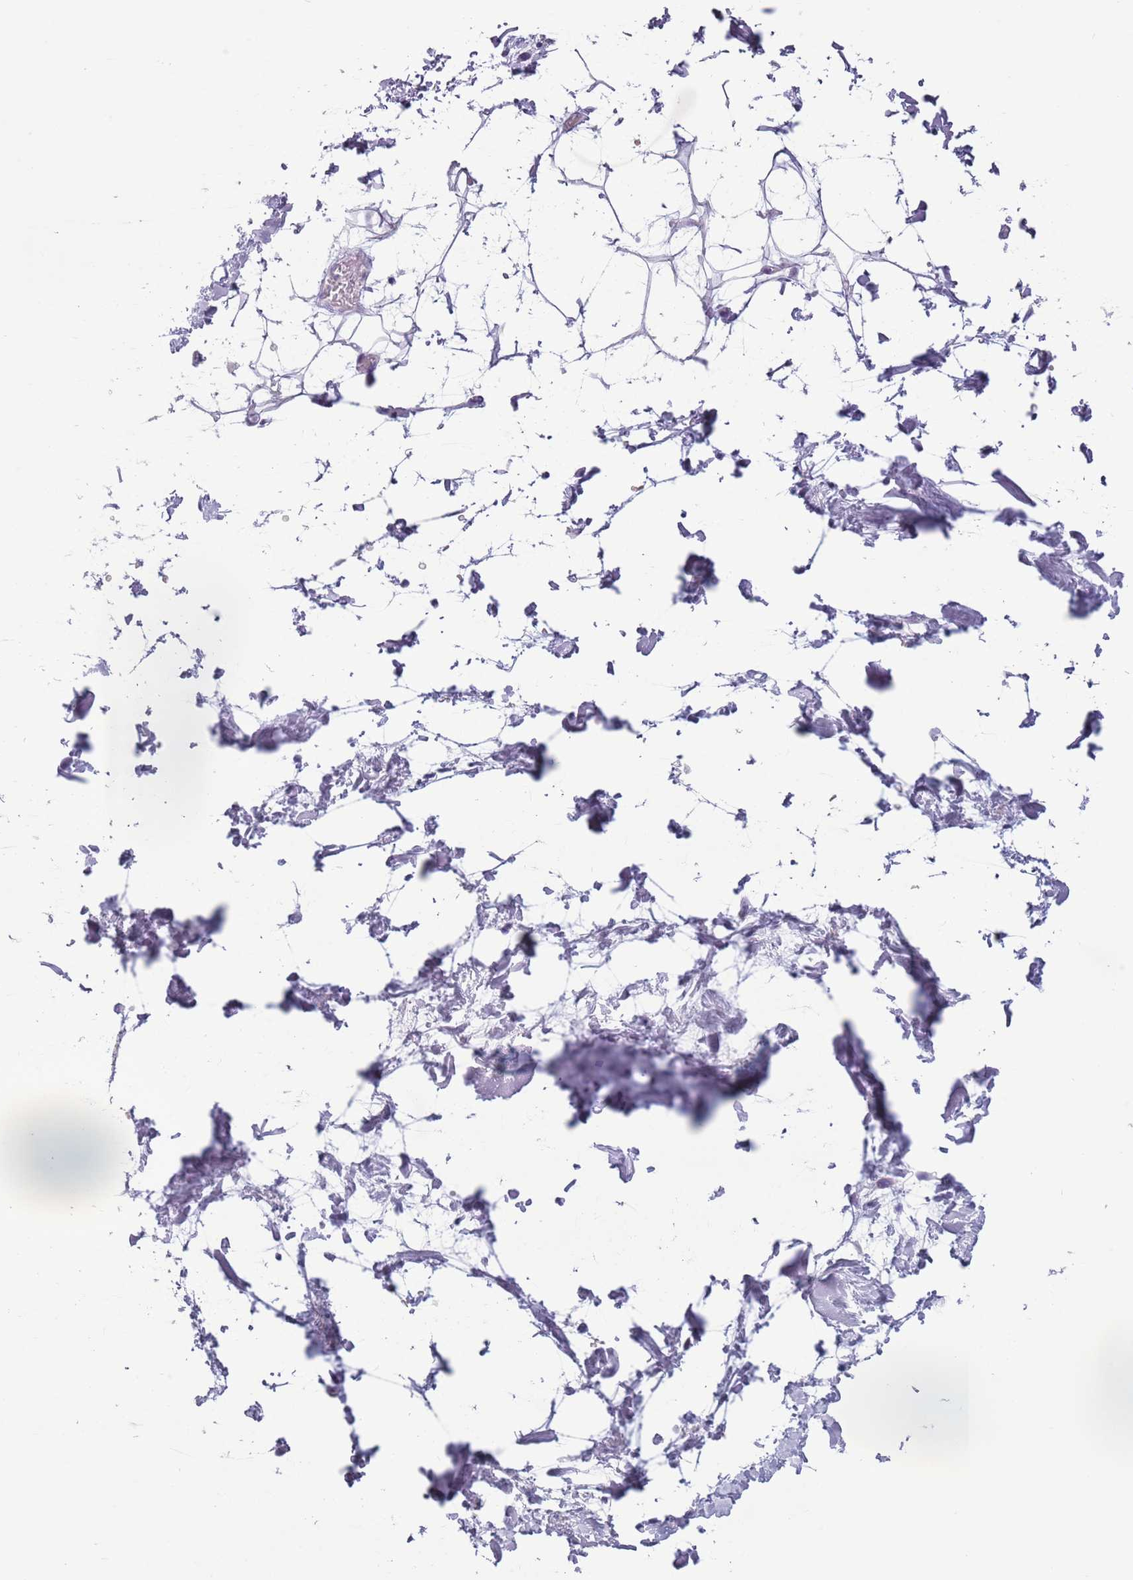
{"staining": {"intensity": "negative", "quantity": "none", "location": "none"}, "tissue": "adipose tissue", "cell_type": "Adipocytes", "image_type": "normal", "snomed": [{"axis": "morphology", "description": "Normal tissue, NOS"}, {"axis": "topography", "description": "Soft tissue"}], "caption": "High power microscopy photomicrograph of an immunohistochemistry (IHC) histopathology image of unremarkable adipose tissue, revealing no significant staining in adipocytes.", "gene": "HYOU1", "patient": {"sex": "male", "age": 72}}